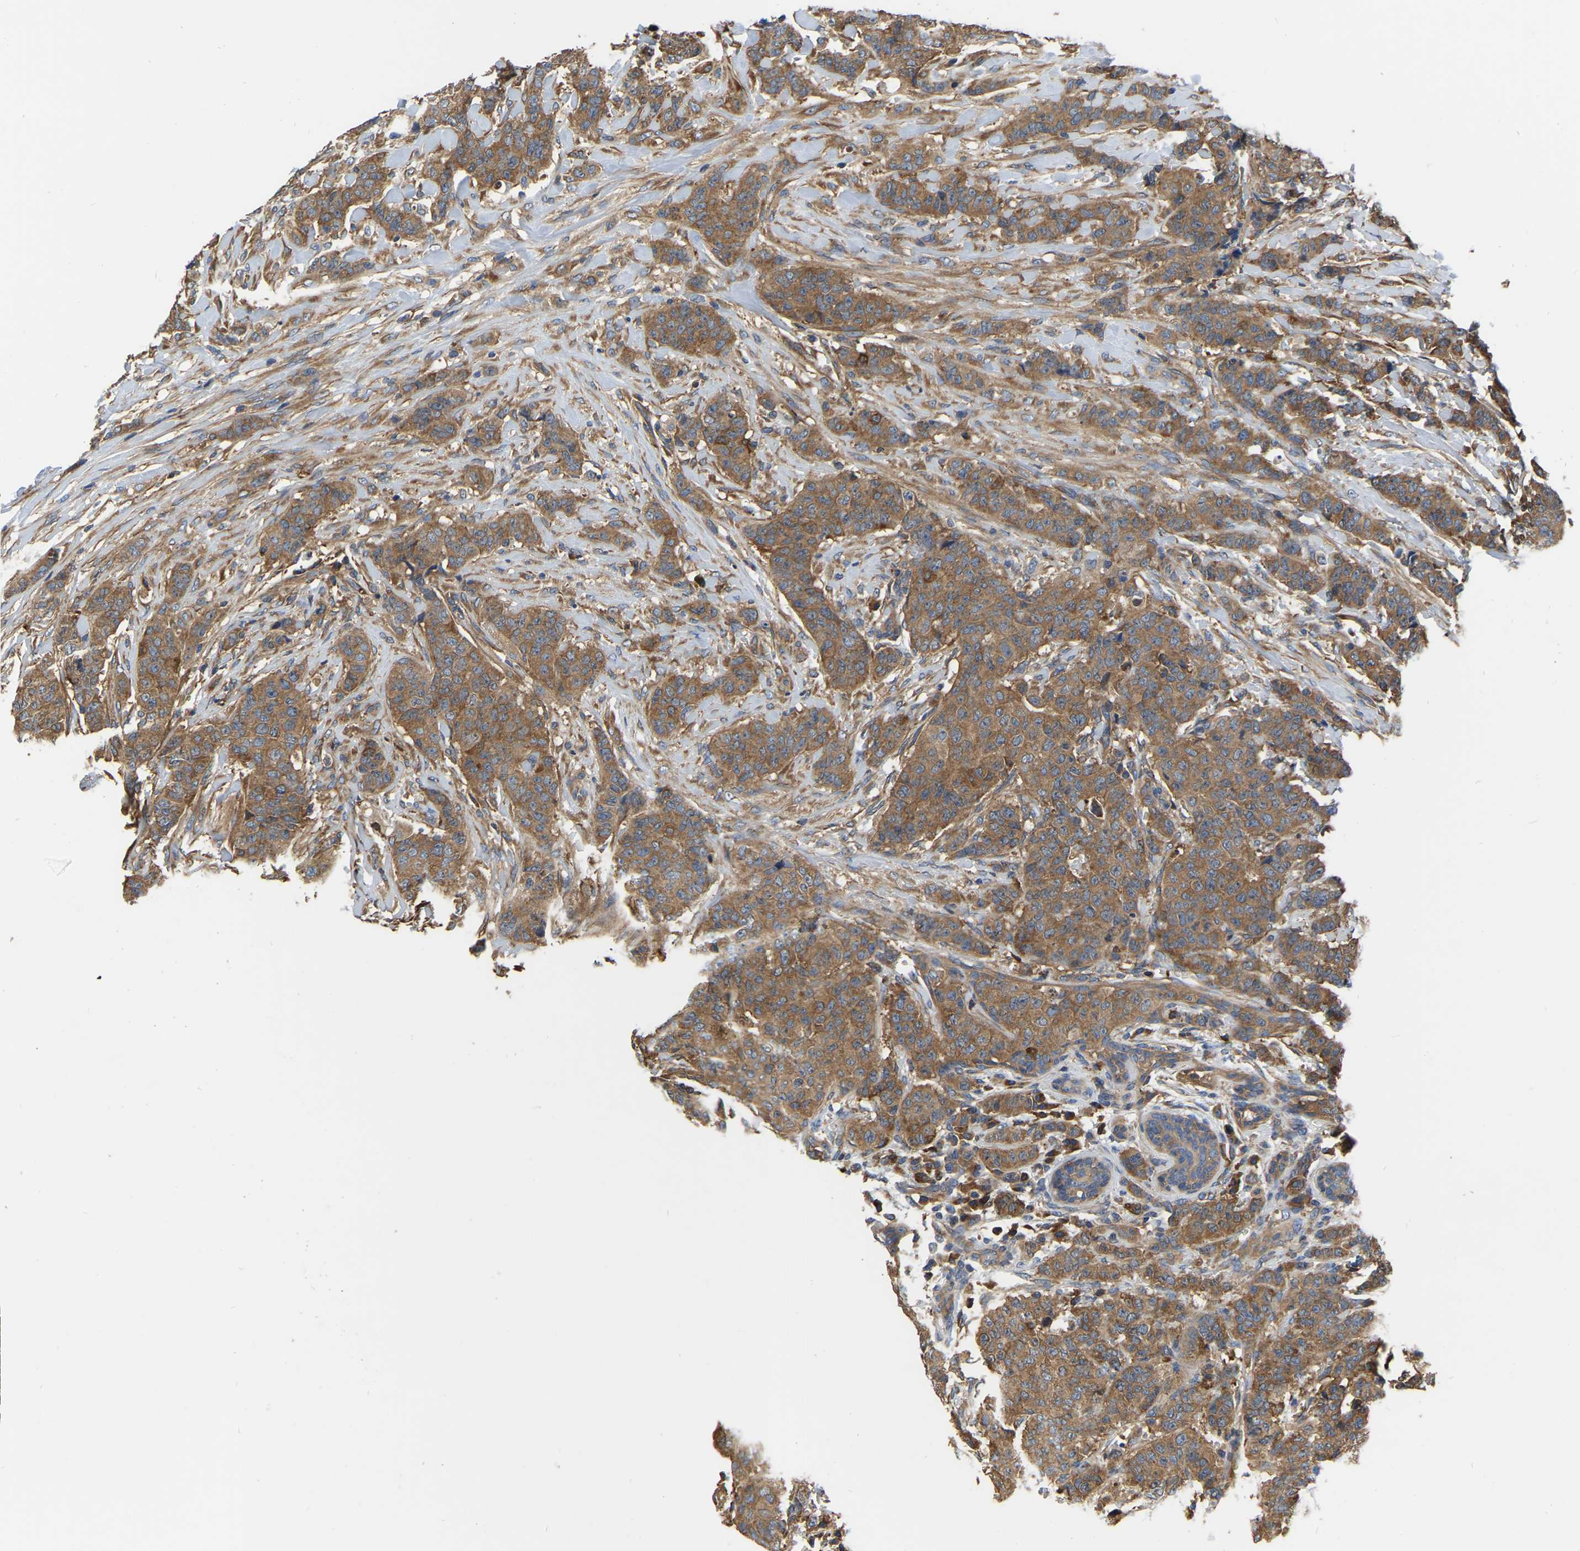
{"staining": {"intensity": "moderate", "quantity": ">75%", "location": "cytoplasmic/membranous"}, "tissue": "breast cancer", "cell_type": "Tumor cells", "image_type": "cancer", "snomed": [{"axis": "morphology", "description": "Normal tissue, NOS"}, {"axis": "morphology", "description": "Duct carcinoma"}, {"axis": "topography", "description": "Breast"}], "caption": "High-magnification brightfield microscopy of breast cancer stained with DAB (brown) and counterstained with hematoxylin (blue). tumor cells exhibit moderate cytoplasmic/membranous positivity is seen in approximately>75% of cells.", "gene": "GARS1", "patient": {"sex": "female", "age": 40}}